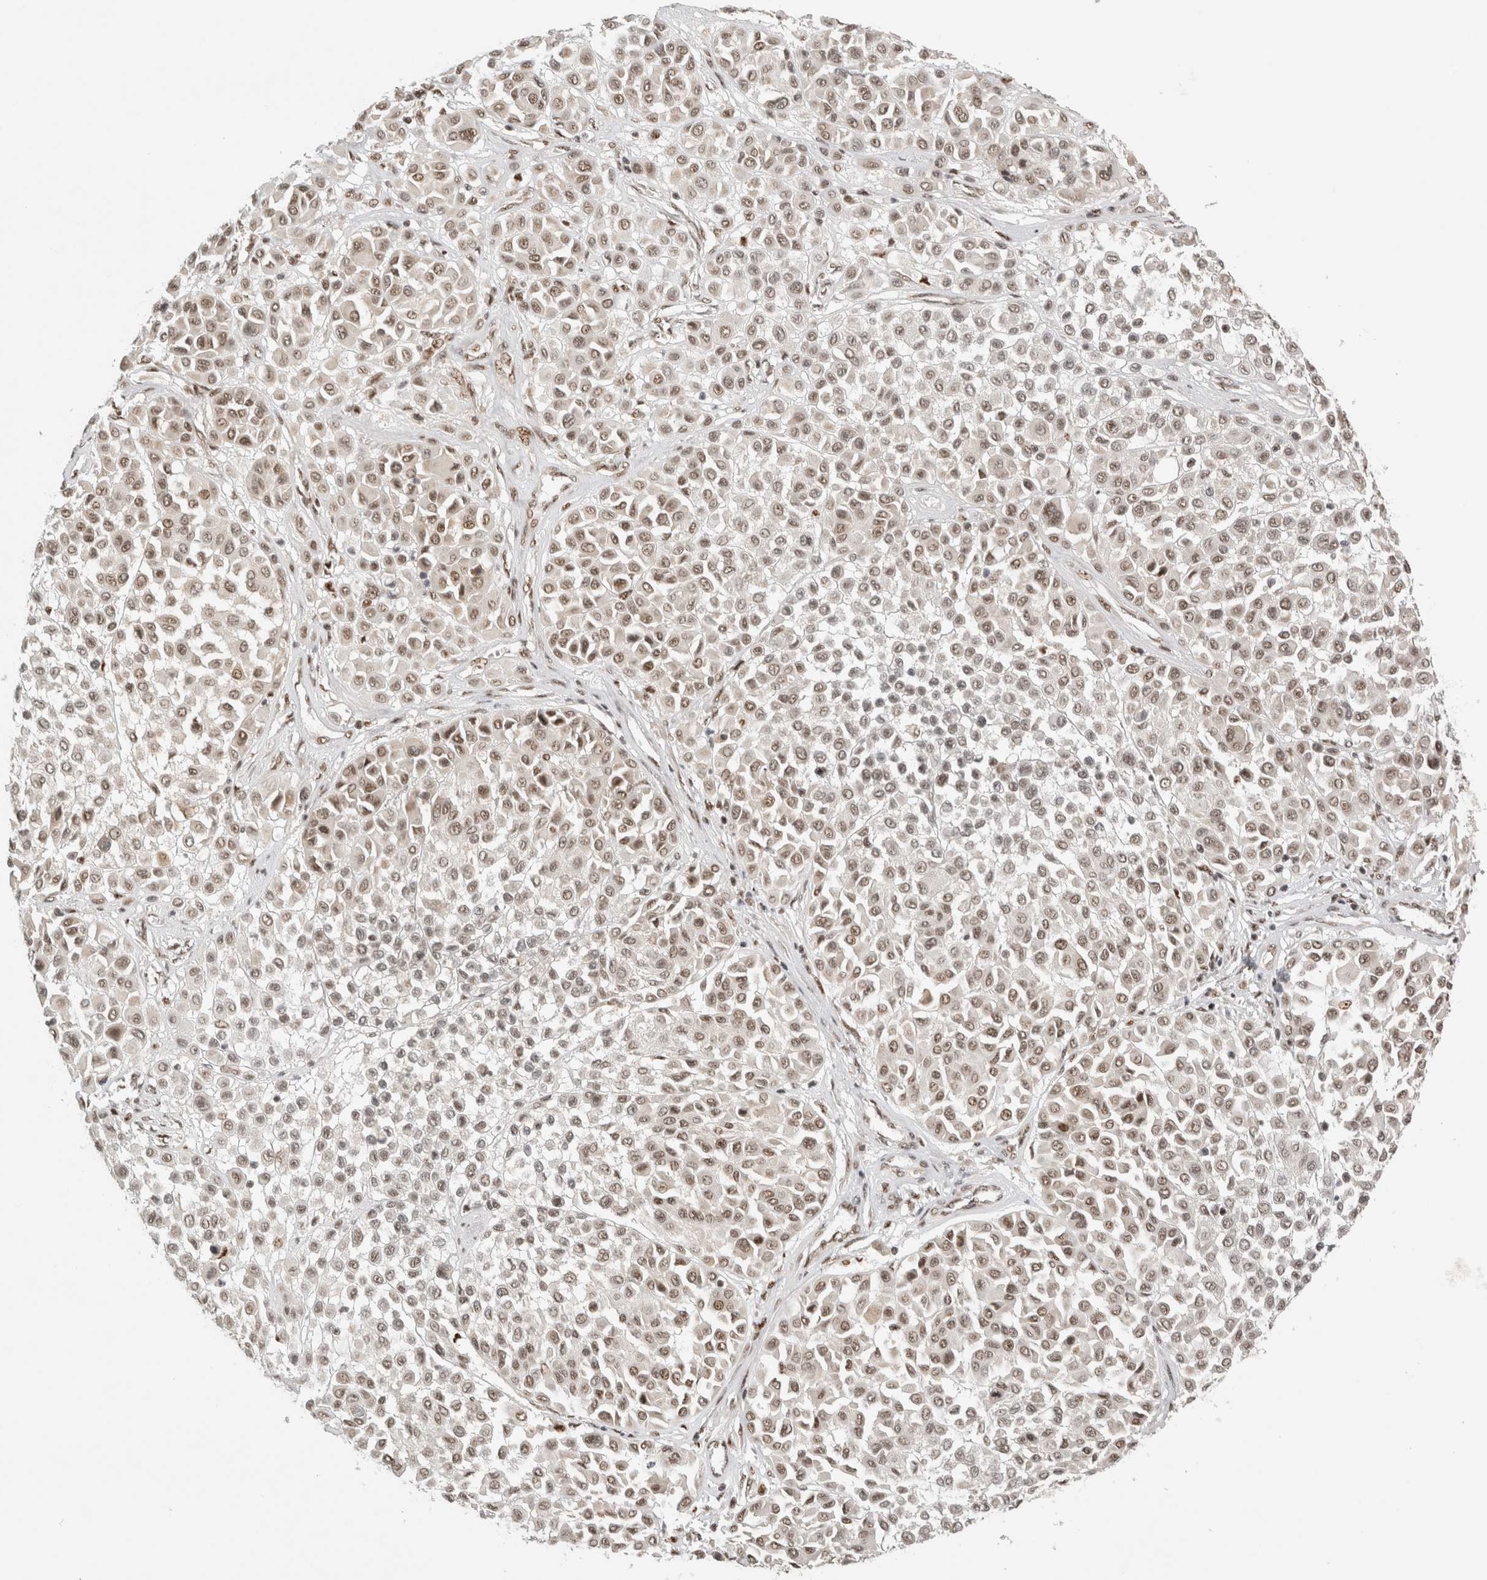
{"staining": {"intensity": "weak", "quantity": ">75%", "location": "nuclear"}, "tissue": "melanoma", "cell_type": "Tumor cells", "image_type": "cancer", "snomed": [{"axis": "morphology", "description": "Malignant melanoma, Metastatic site"}, {"axis": "topography", "description": "Soft tissue"}], "caption": "Protein analysis of melanoma tissue reveals weak nuclear positivity in about >75% of tumor cells.", "gene": "EBNA1BP2", "patient": {"sex": "male", "age": 41}}